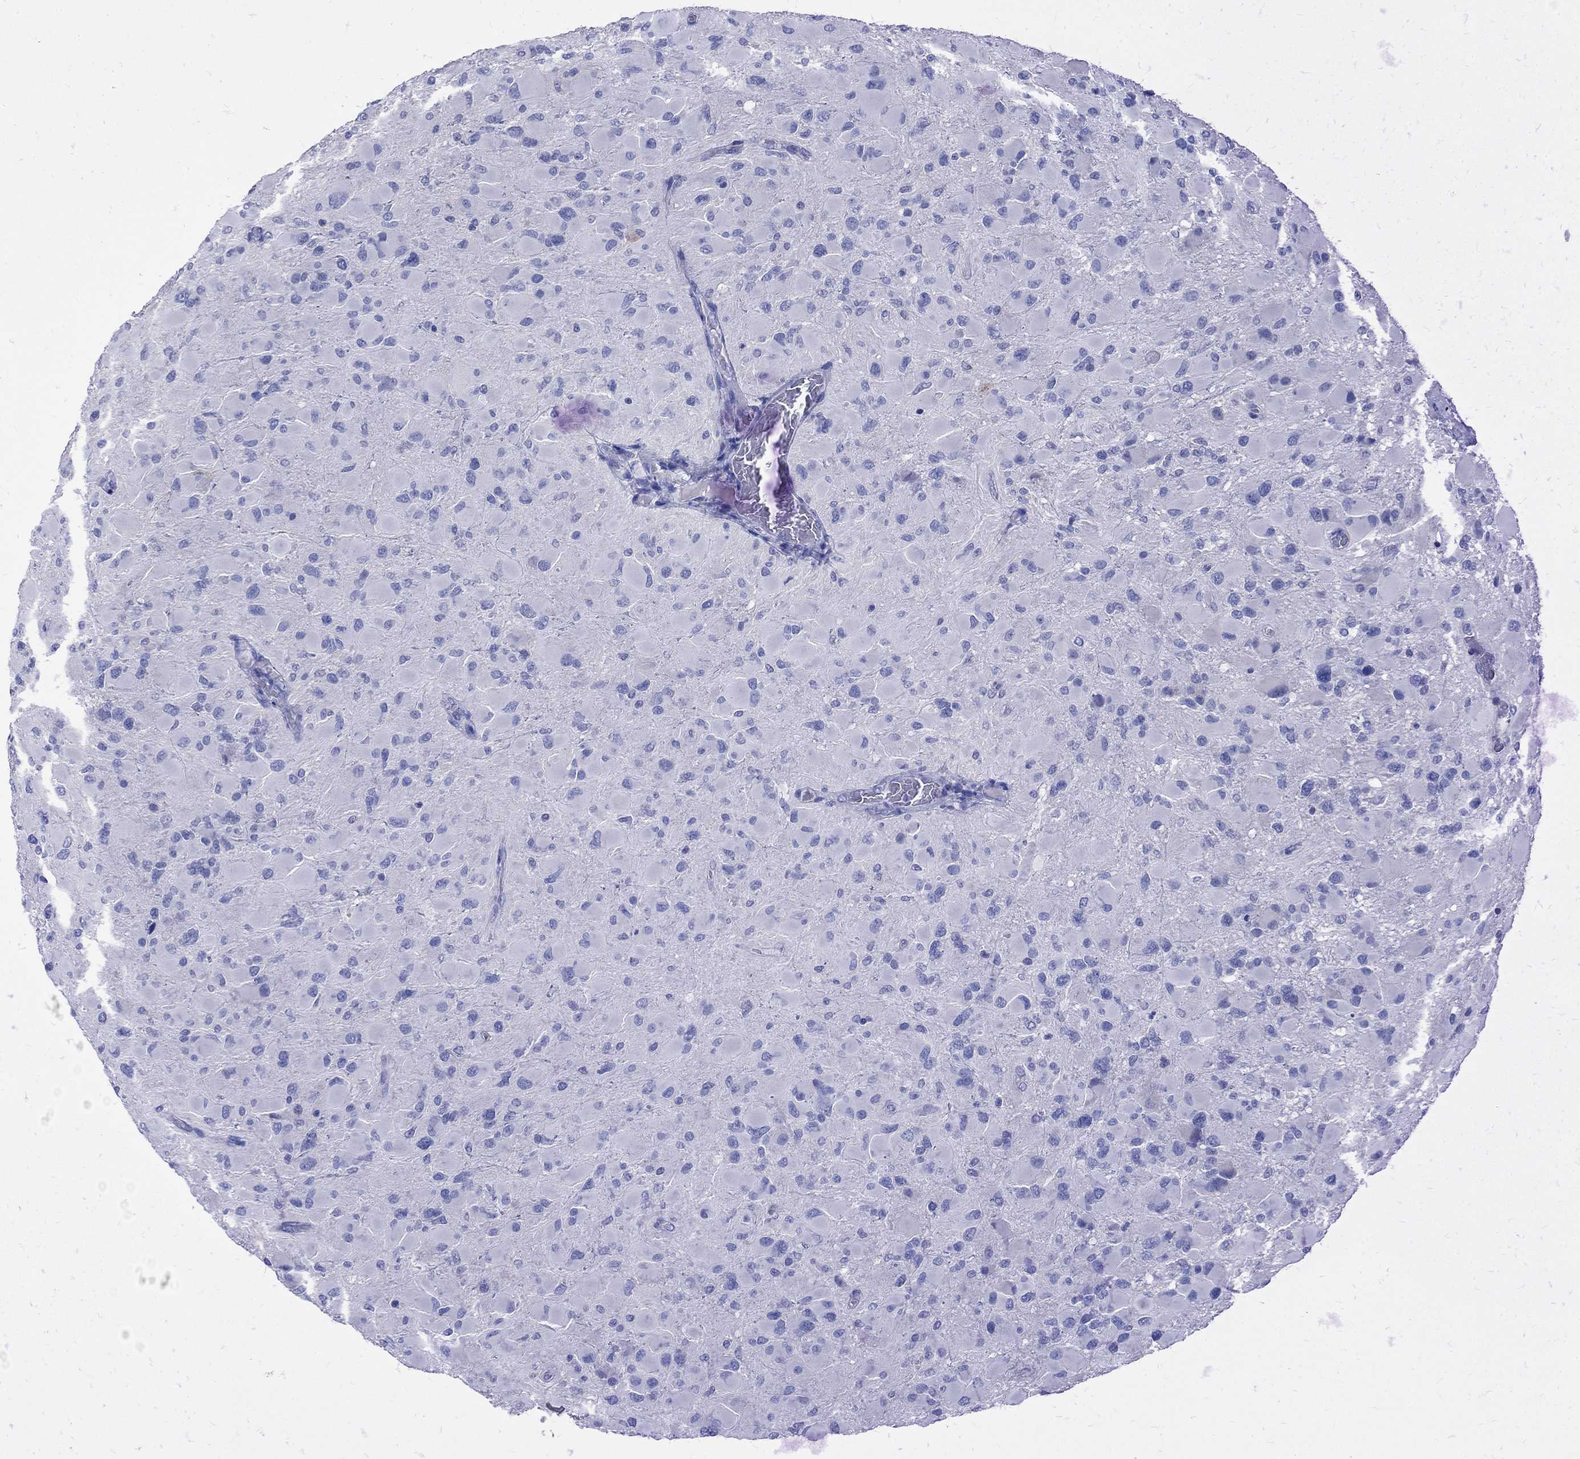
{"staining": {"intensity": "negative", "quantity": "none", "location": "none"}, "tissue": "glioma", "cell_type": "Tumor cells", "image_type": "cancer", "snomed": [{"axis": "morphology", "description": "Glioma, malignant, High grade"}, {"axis": "topography", "description": "Cerebral cortex"}], "caption": "This is an immunohistochemistry (IHC) micrograph of malignant glioma (high-grade). There is no positivity in tumor cells.", "gene": "MAGEB6", "patient": {"sex": "female", "age": 36}}